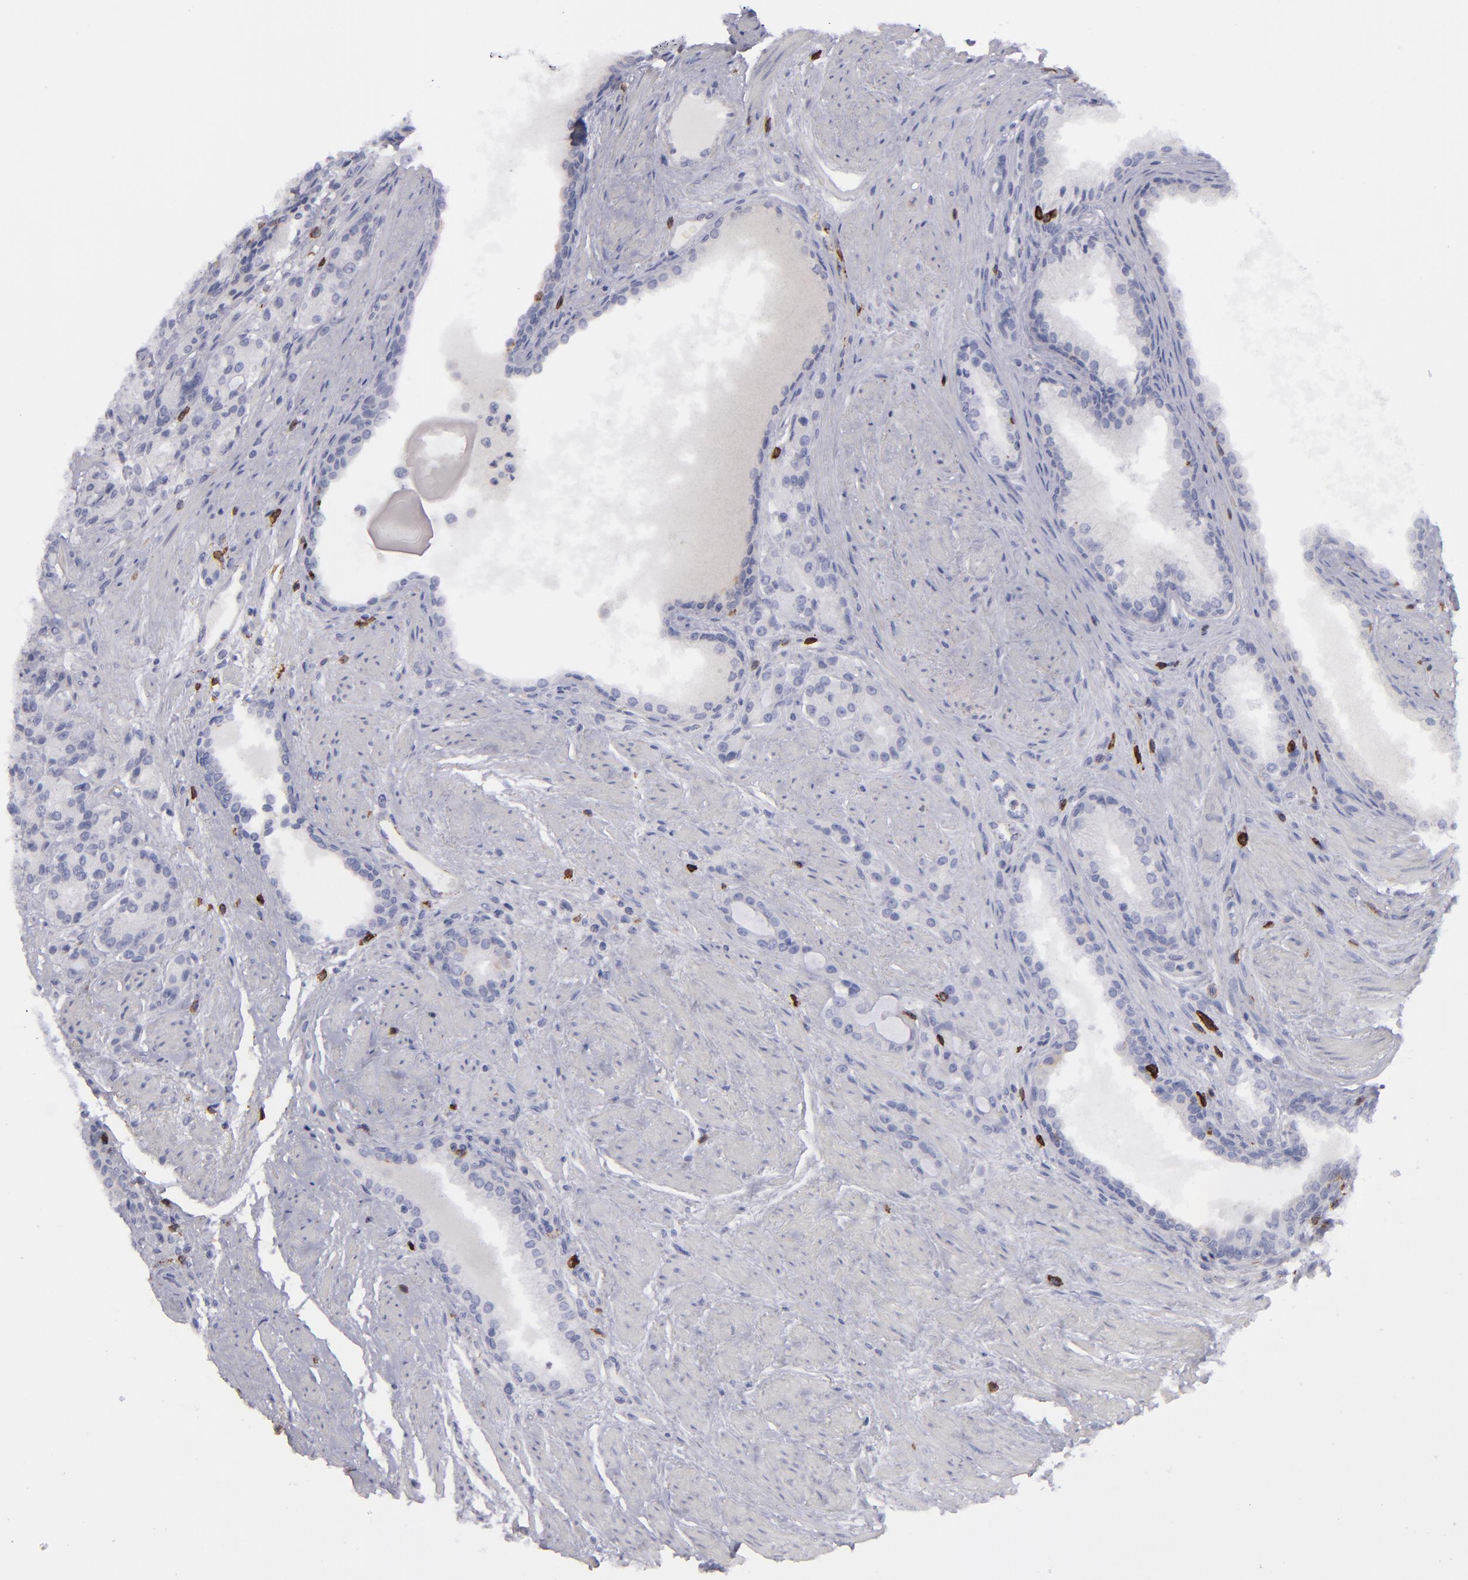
{"staining": {"intensity": "negative", "quantity": "none", "location": "none"}, "tissue": "prostate cancer", "cell_type": "Tumor cells", "image_type": "cancer", "snomed": [{"axis": "morphology", "description": "Adenocarcinoma, Medium grade"}, {"axis": "topography", "description": "Prostate"}], "caption": "IHC histopathology image of prostate cancer stained for a protein (brown), which shows no expression in tumor cells.", "gene": "CD27", "patient": {"sex": "male", "age": 72}}